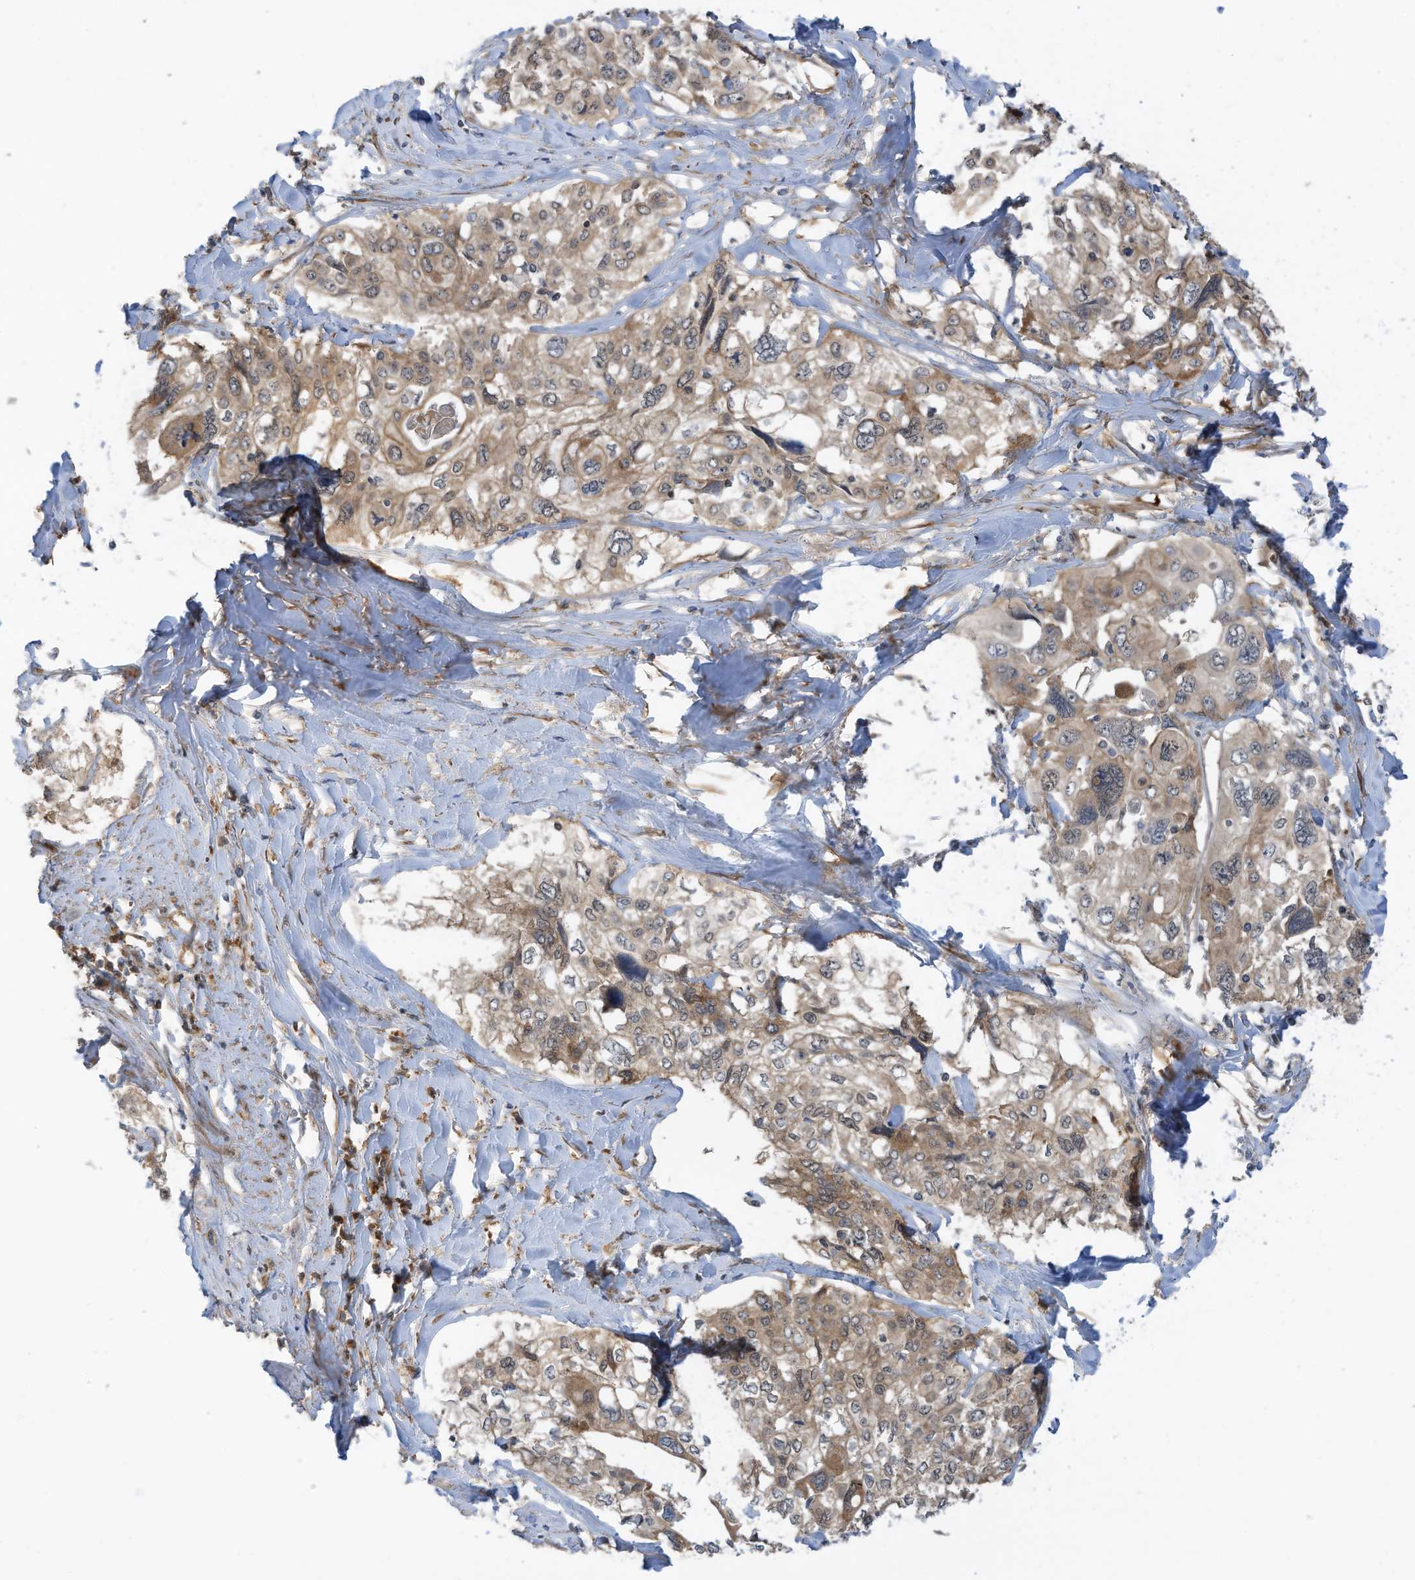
{"staining": {"intensity": "weak", "quantity": ">75%", "location": "cytoplasmic/membranous"}, "tissue": "cervical cancer", "cell_type": "Tumor cells", "image_type": "cancer", "snomed": [{"axis": "morphology", "description": "Squamous cell carcinoma, NOS"}, {"axis": "topography", "description": "Cervix"}], "caption": "Immunohistochemistry micrograph of human cervical squamous cell carcinoma stained for a protein (brown), which demonstrates low levels of weak cytoplasmic/membranous positivity in about >75% of tumor cells.", "gene": "REPS1", "patient": {"sex": "female", "age": 31}}